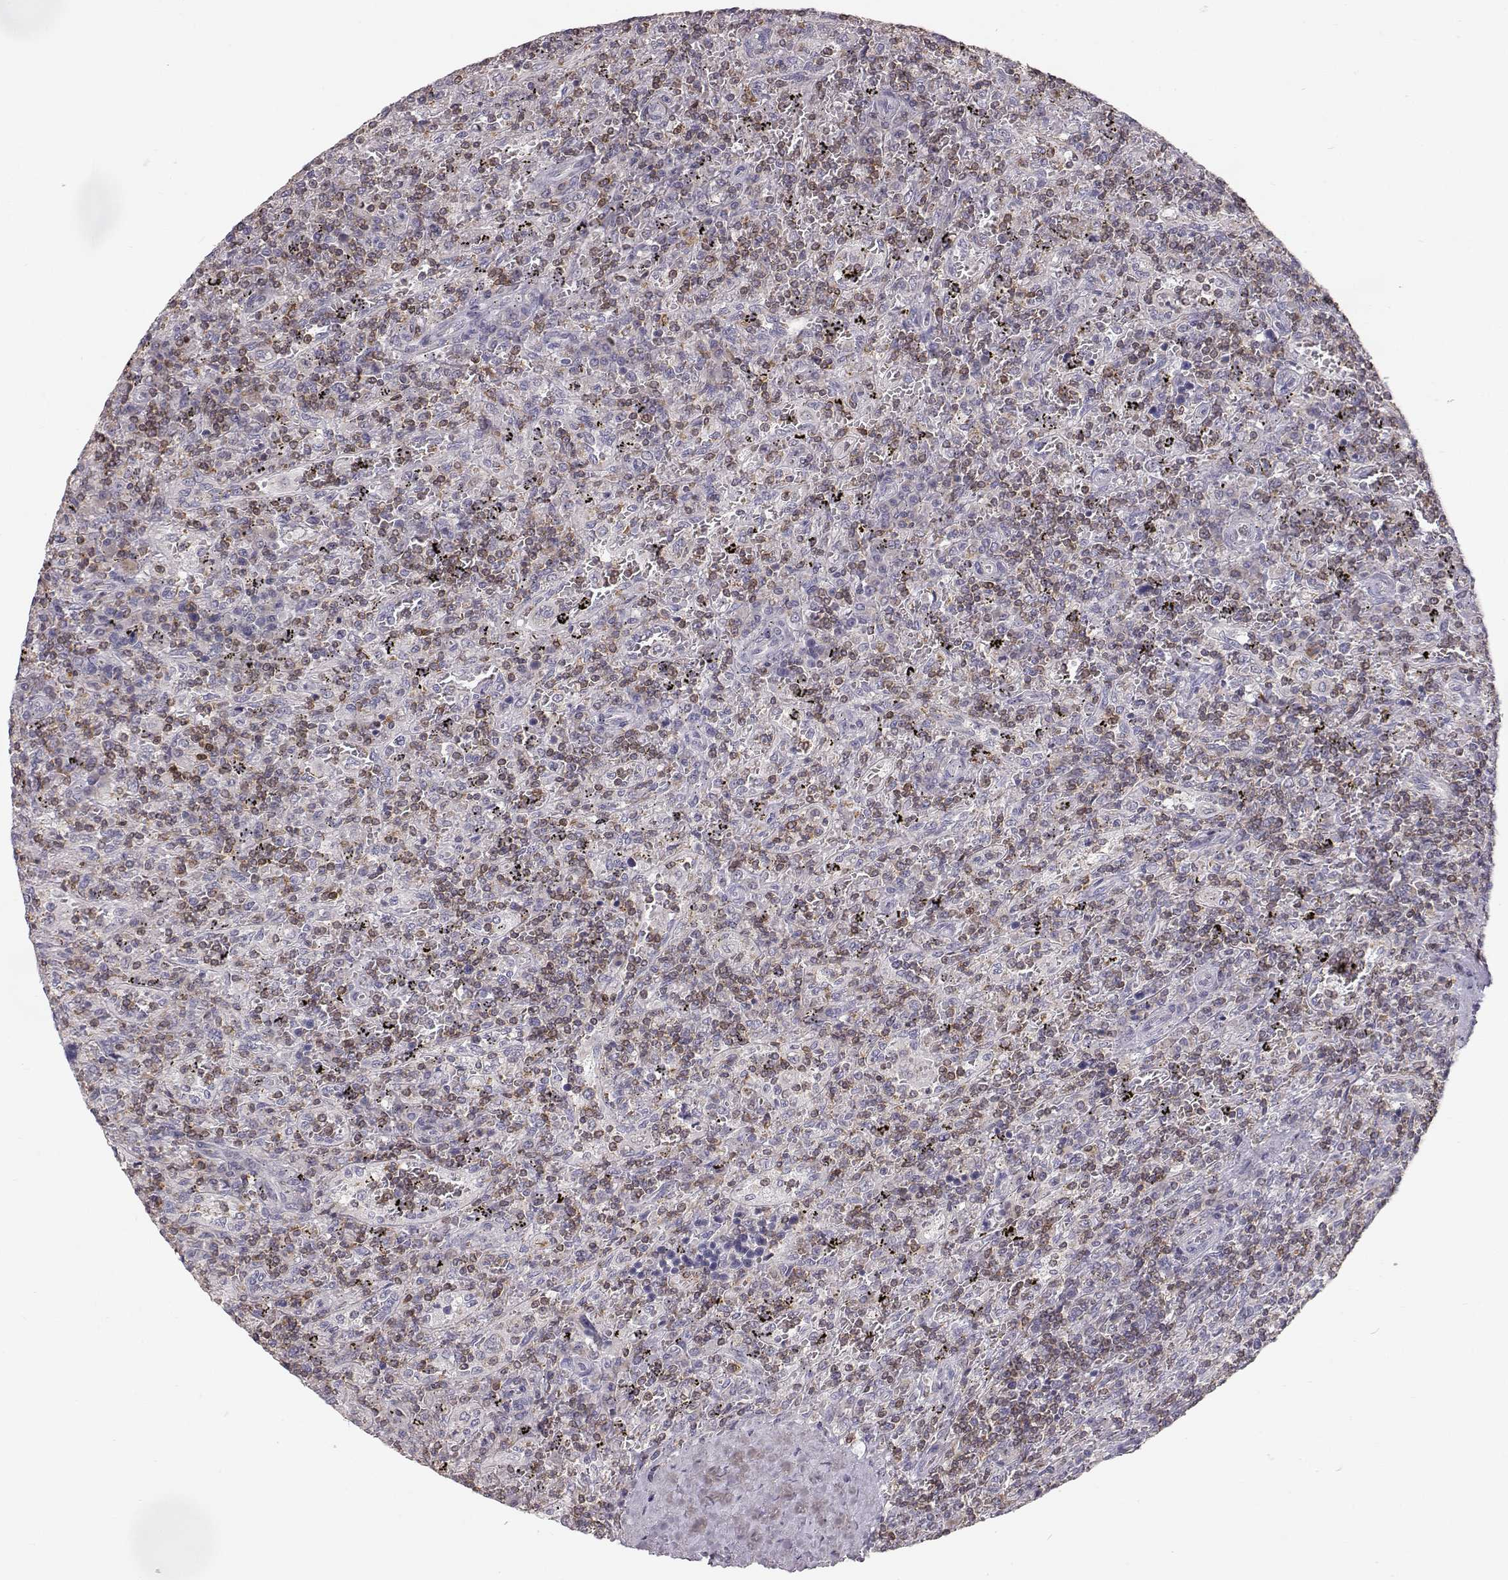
{"staining": {"intensity": "moderate", "quantity": "<25%", "location": "cytoplasmic/membranous"}, "tissue": "lymphoma", "cell_type": "Tumor cells", "image_type": "cancer", "snomed": [{"axis": "morphology", "description": "Malignant lymphoma, non-Hodgkin's type, Low grade"}, {"axis": "topography", "description": "Spleen"}], "caption": "Moderate cytoplasmic/membranous staining for a protein is present in approximately <25% of tumor cells of malignant lymphoma, non-Hodgkin's type (low-grade) using immunohistochemistry.", "gene": "GRAP2", "patient": {"sex": "male", "age": 62}}